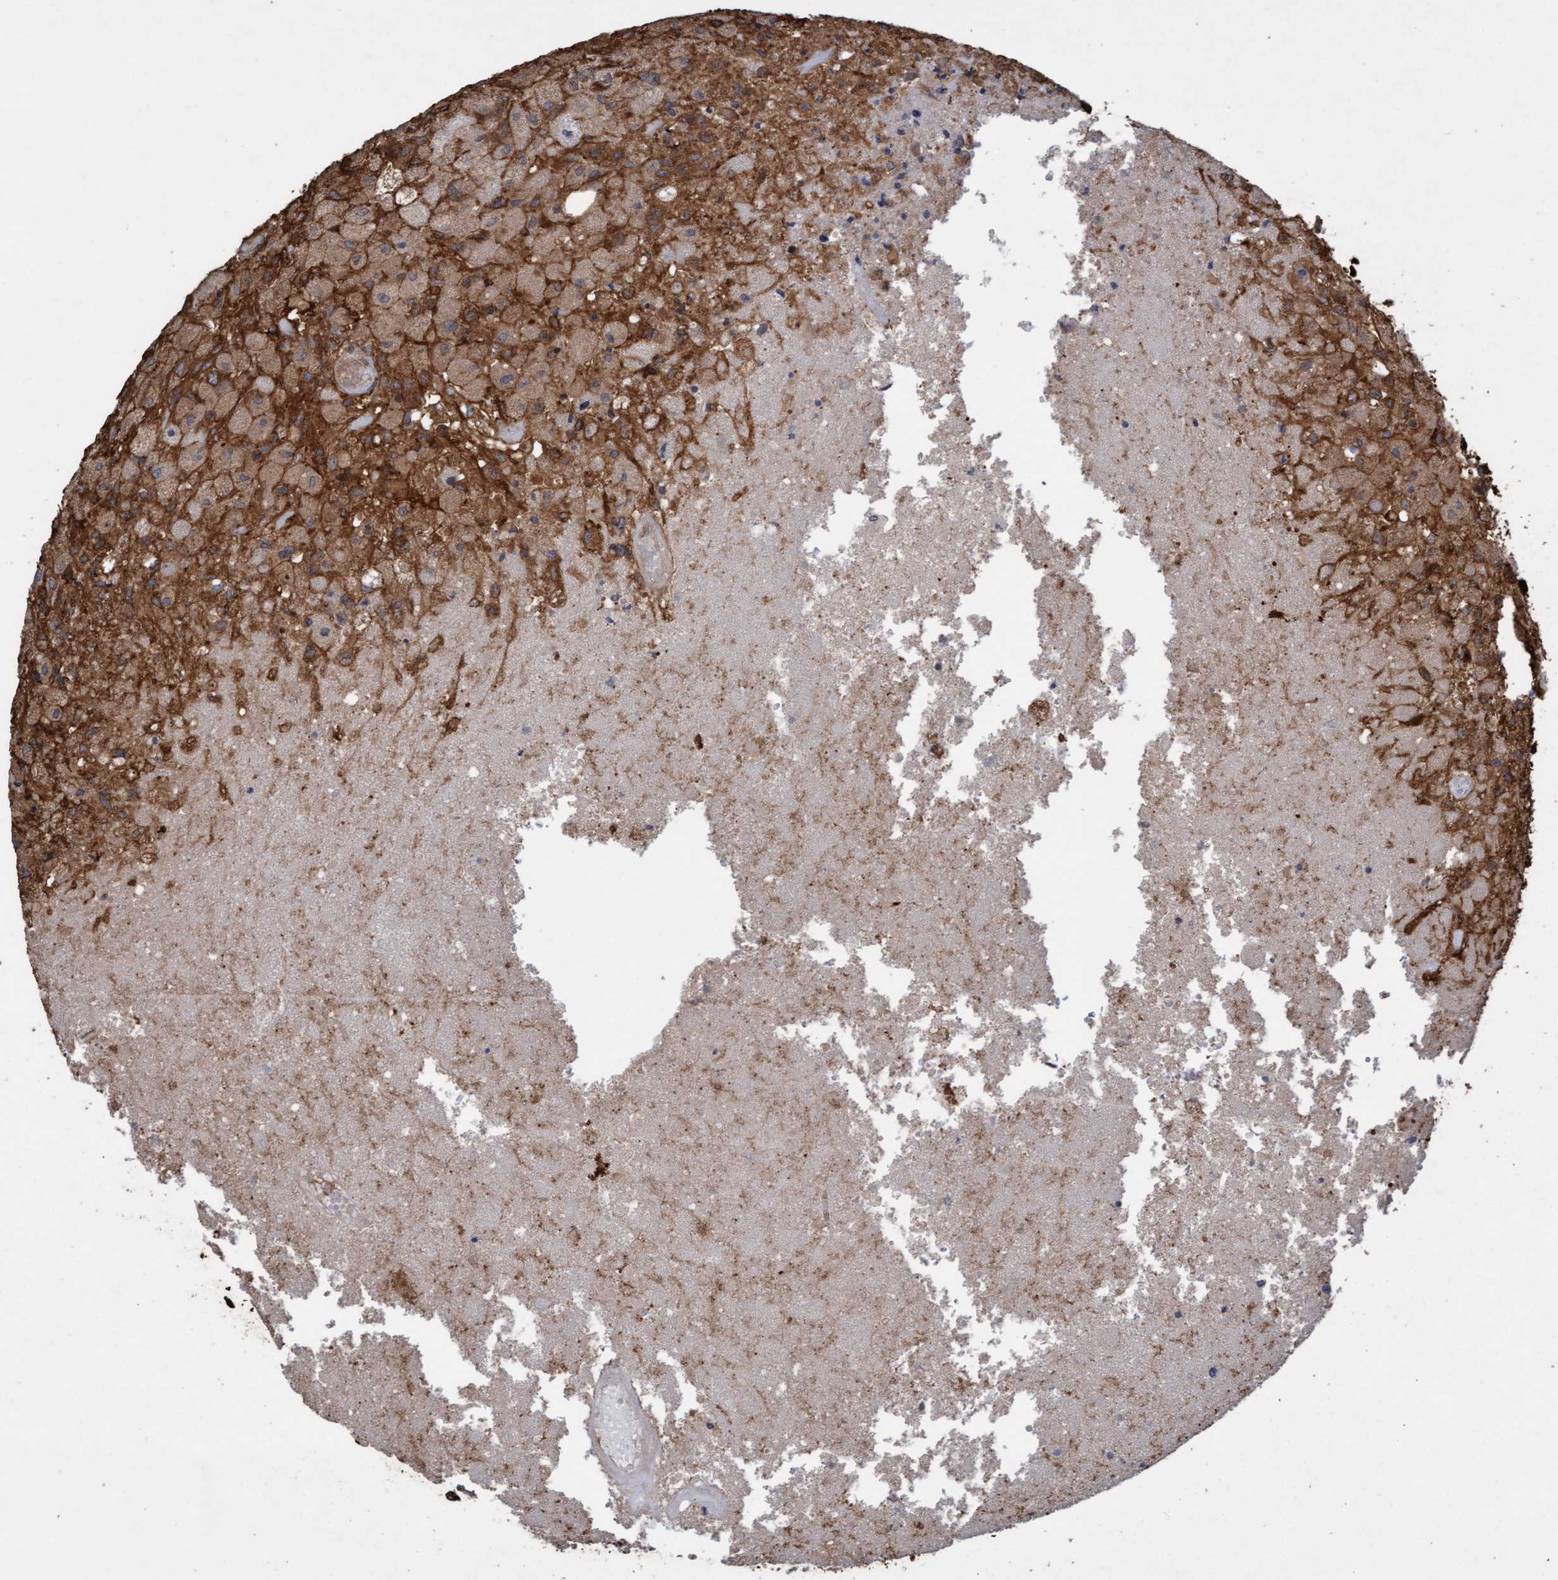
{"staining": {"intensity": "moderate", "quantity": ">75%", "location": "cytoplasmic/membranous"}, "tissue": "glioma", "cell_type": "Tumor cells", "image_type": "cancer", "snomed": [{"axis": "morphology", "description": "Normal tissue, NOS"}, {"axis": "morphology", "description": "Glioma, malignant, High grade"}, {"axis": "topography", "description": "Cerebral cortex"}], "caption": "The micrograph displays a brown stain indicating the presence of a protein in the cytoplasmic/membranous of tumor cells in glioma.", "gene": "CDC42EP4", "patient": {"sex": "male", "age": 77}}